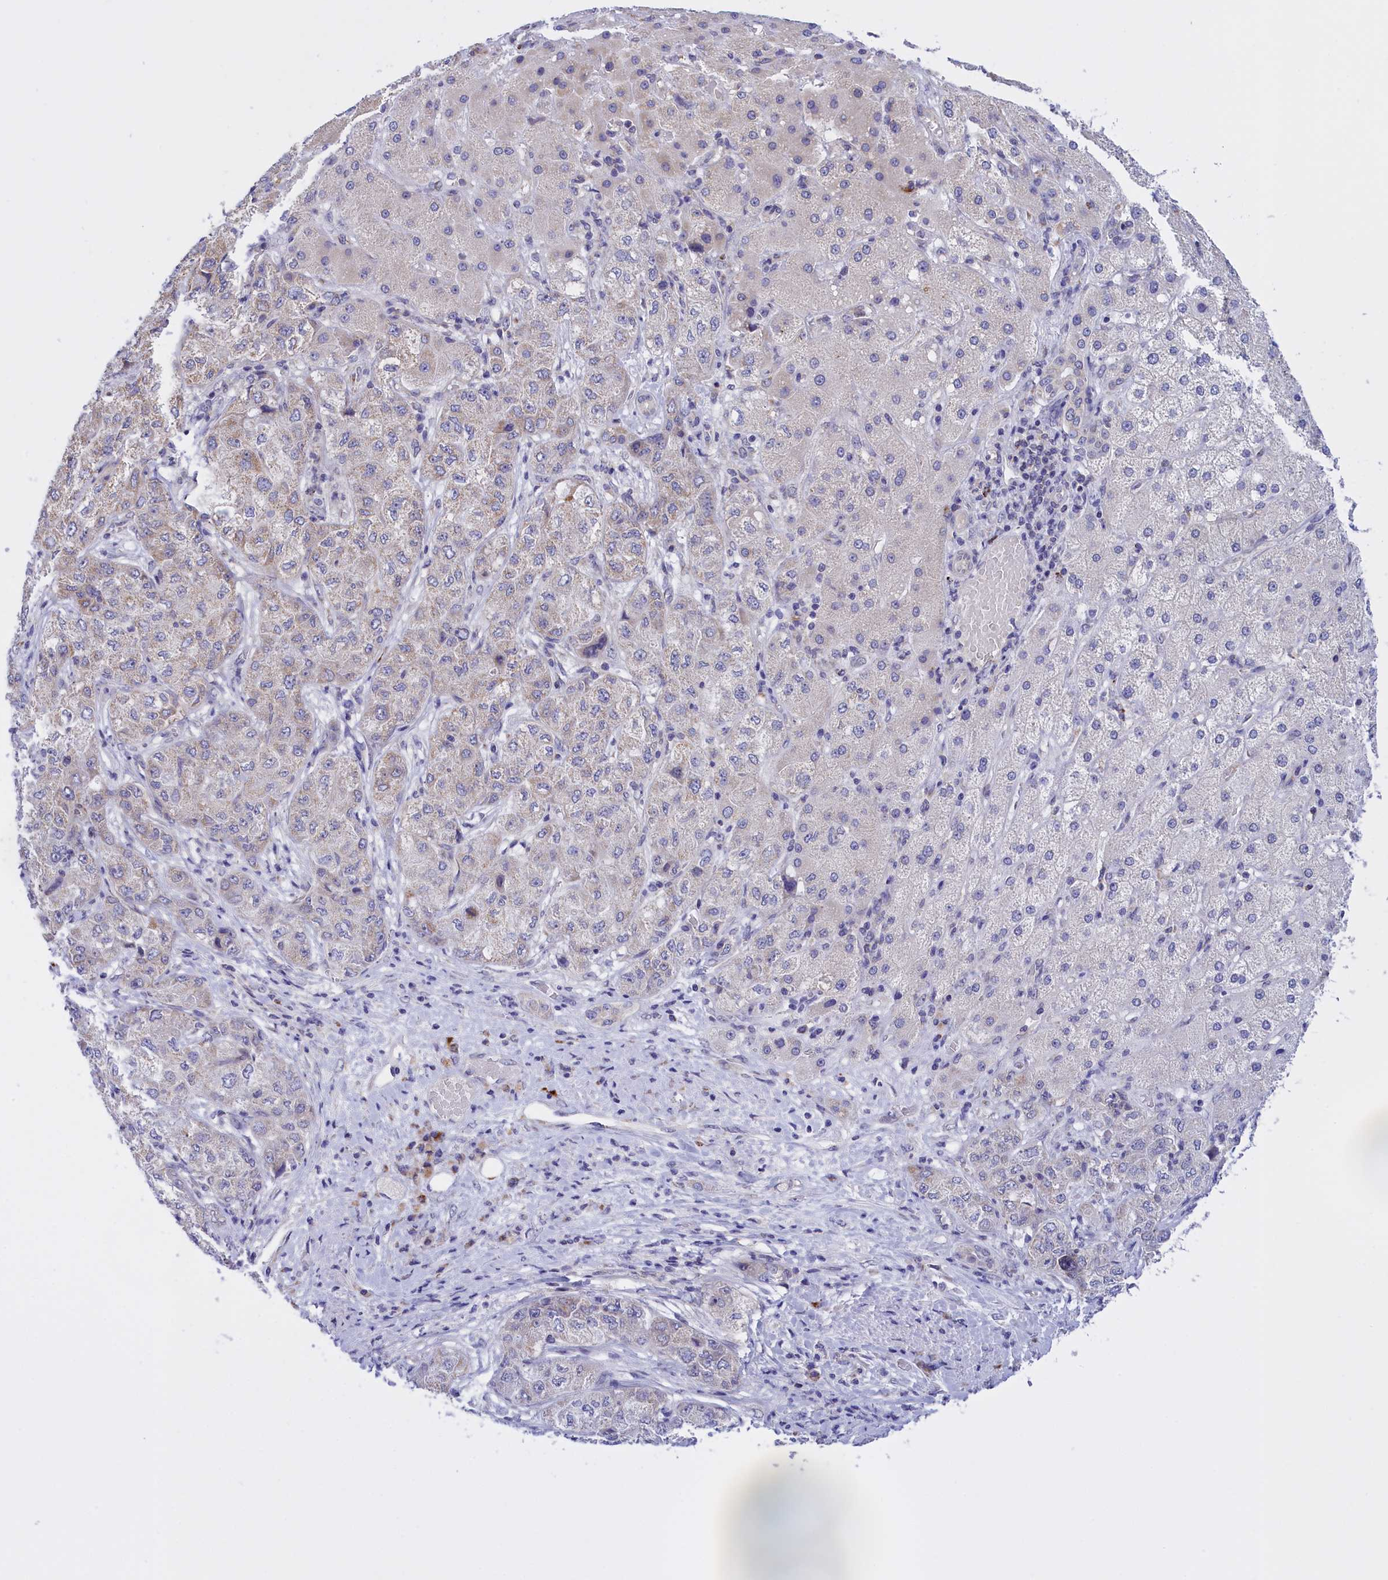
{"staining": {"intensity": "weak", "quantity": "25%-75%", "location": "cytoplasmic/membranous"}, "tissue": "liver cancer", "cell_type": "Tumor cells", "image_type": "cancer", "snomed": [{"axis": "morphology", "description": "Carcinoma, Hepatocellular, NOS"}, {"axis": "topography", "description": "Liver"}], "caption": "IHC (DAB (3,3'-diaminobenzidine)) staining of hepatocellular carcinoma (liver) demonstrates weak cytoplasmic/membranous protein staining in about 25%-75% of tumor cells.", "gene": "FAM149B1", "patient": {"sex": "male", "age": 80}}